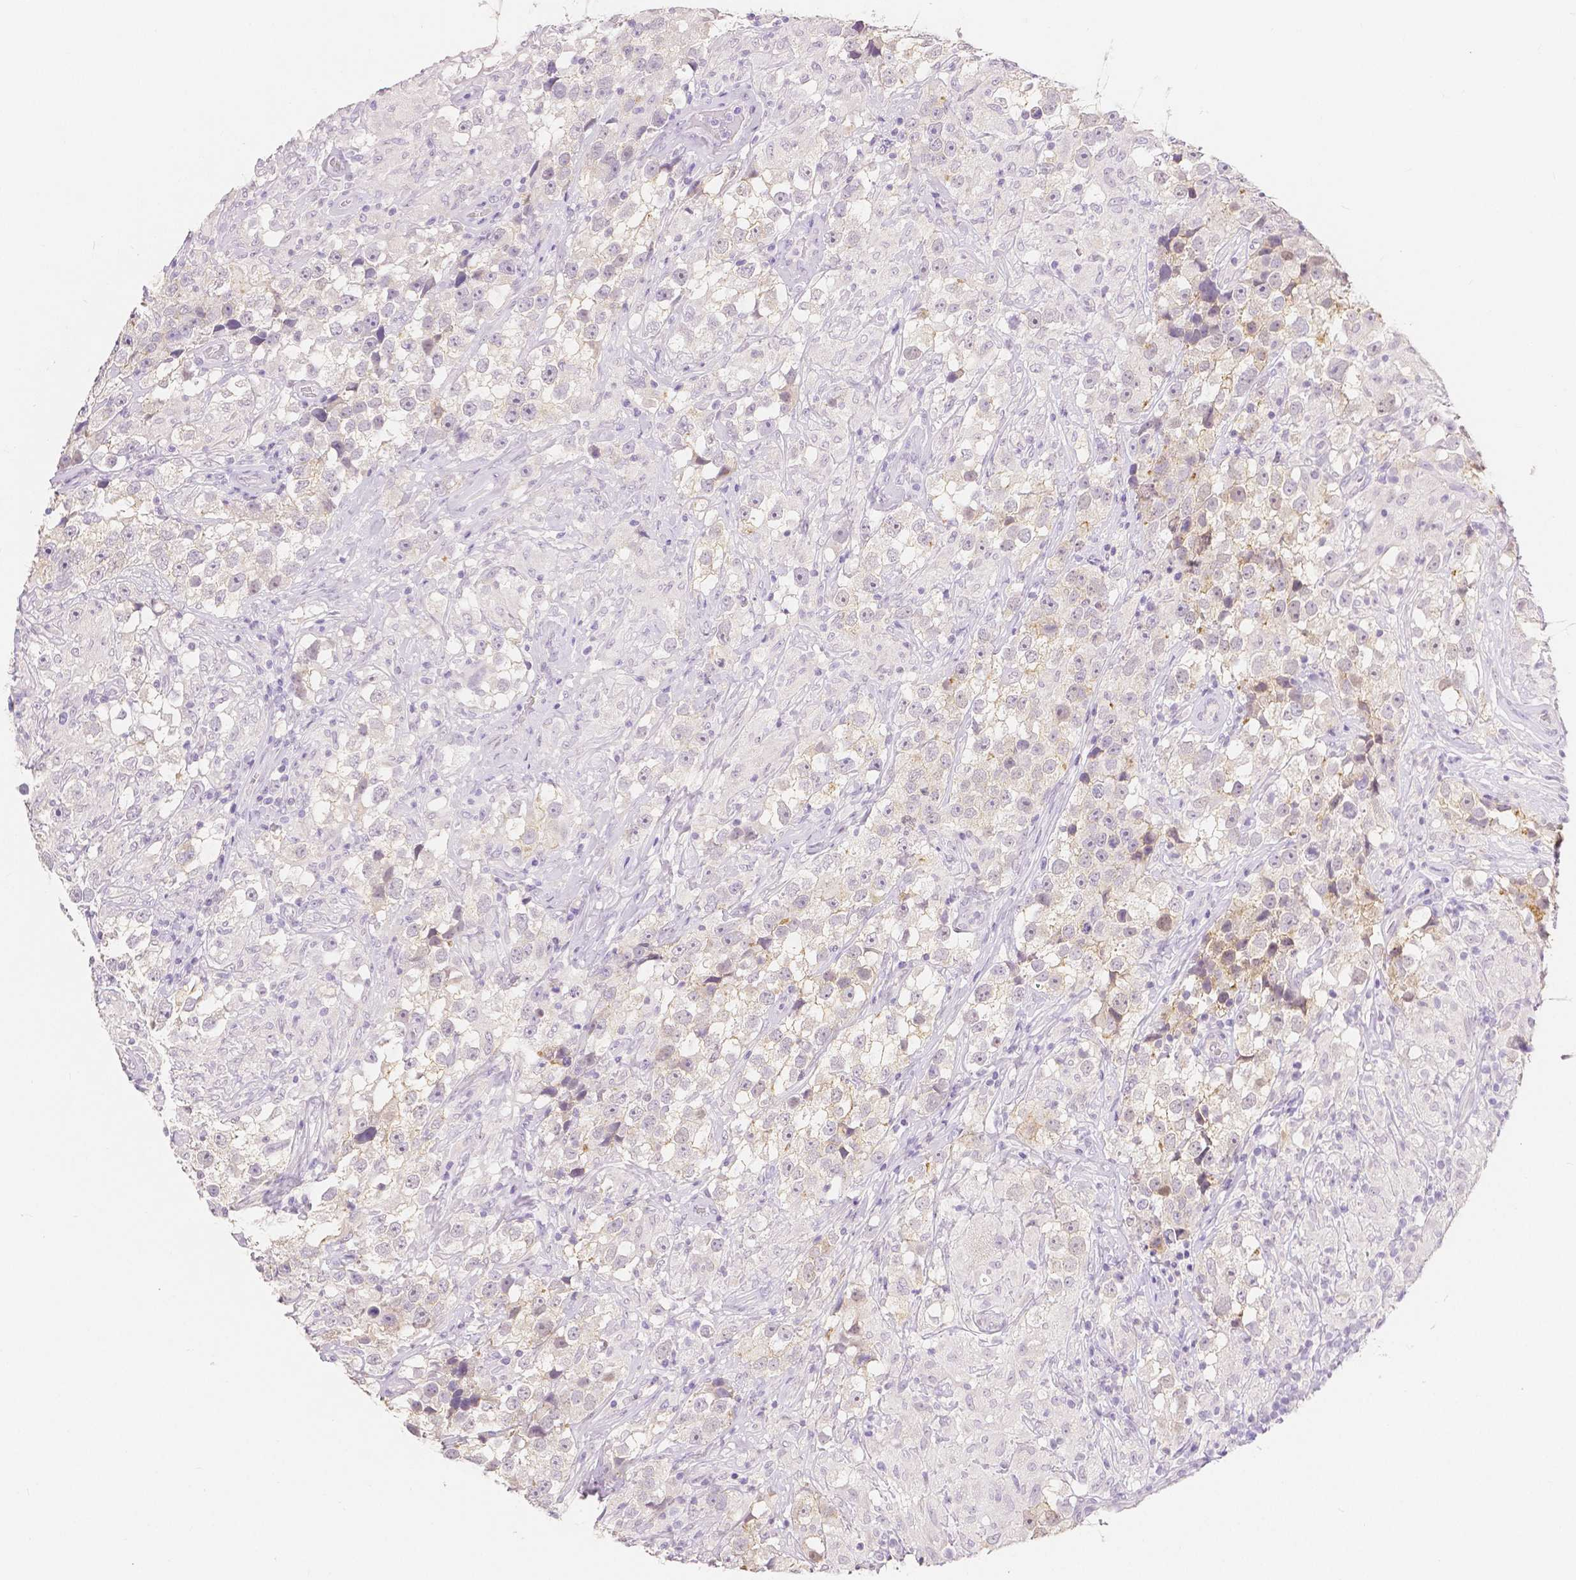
{"staining": {"intensity": "negative", "quantity": "none", "location": "none"}, "tissue": "testis cancer", "cell_type": "Tumor cells", "image_type": "cancer", "snomed": [{"axis": "morphology", "description": "Seminoma, NOS"}, {"axis": "topography", "description": "Testis"}], "caption": "An immunohistochemistry (IHC) histopathology image of testis cancer is shown. There is no staining in tumor cells of testis cancer.", "gene": "OCLN", "patient": {"sex": "male", "age": 46}}